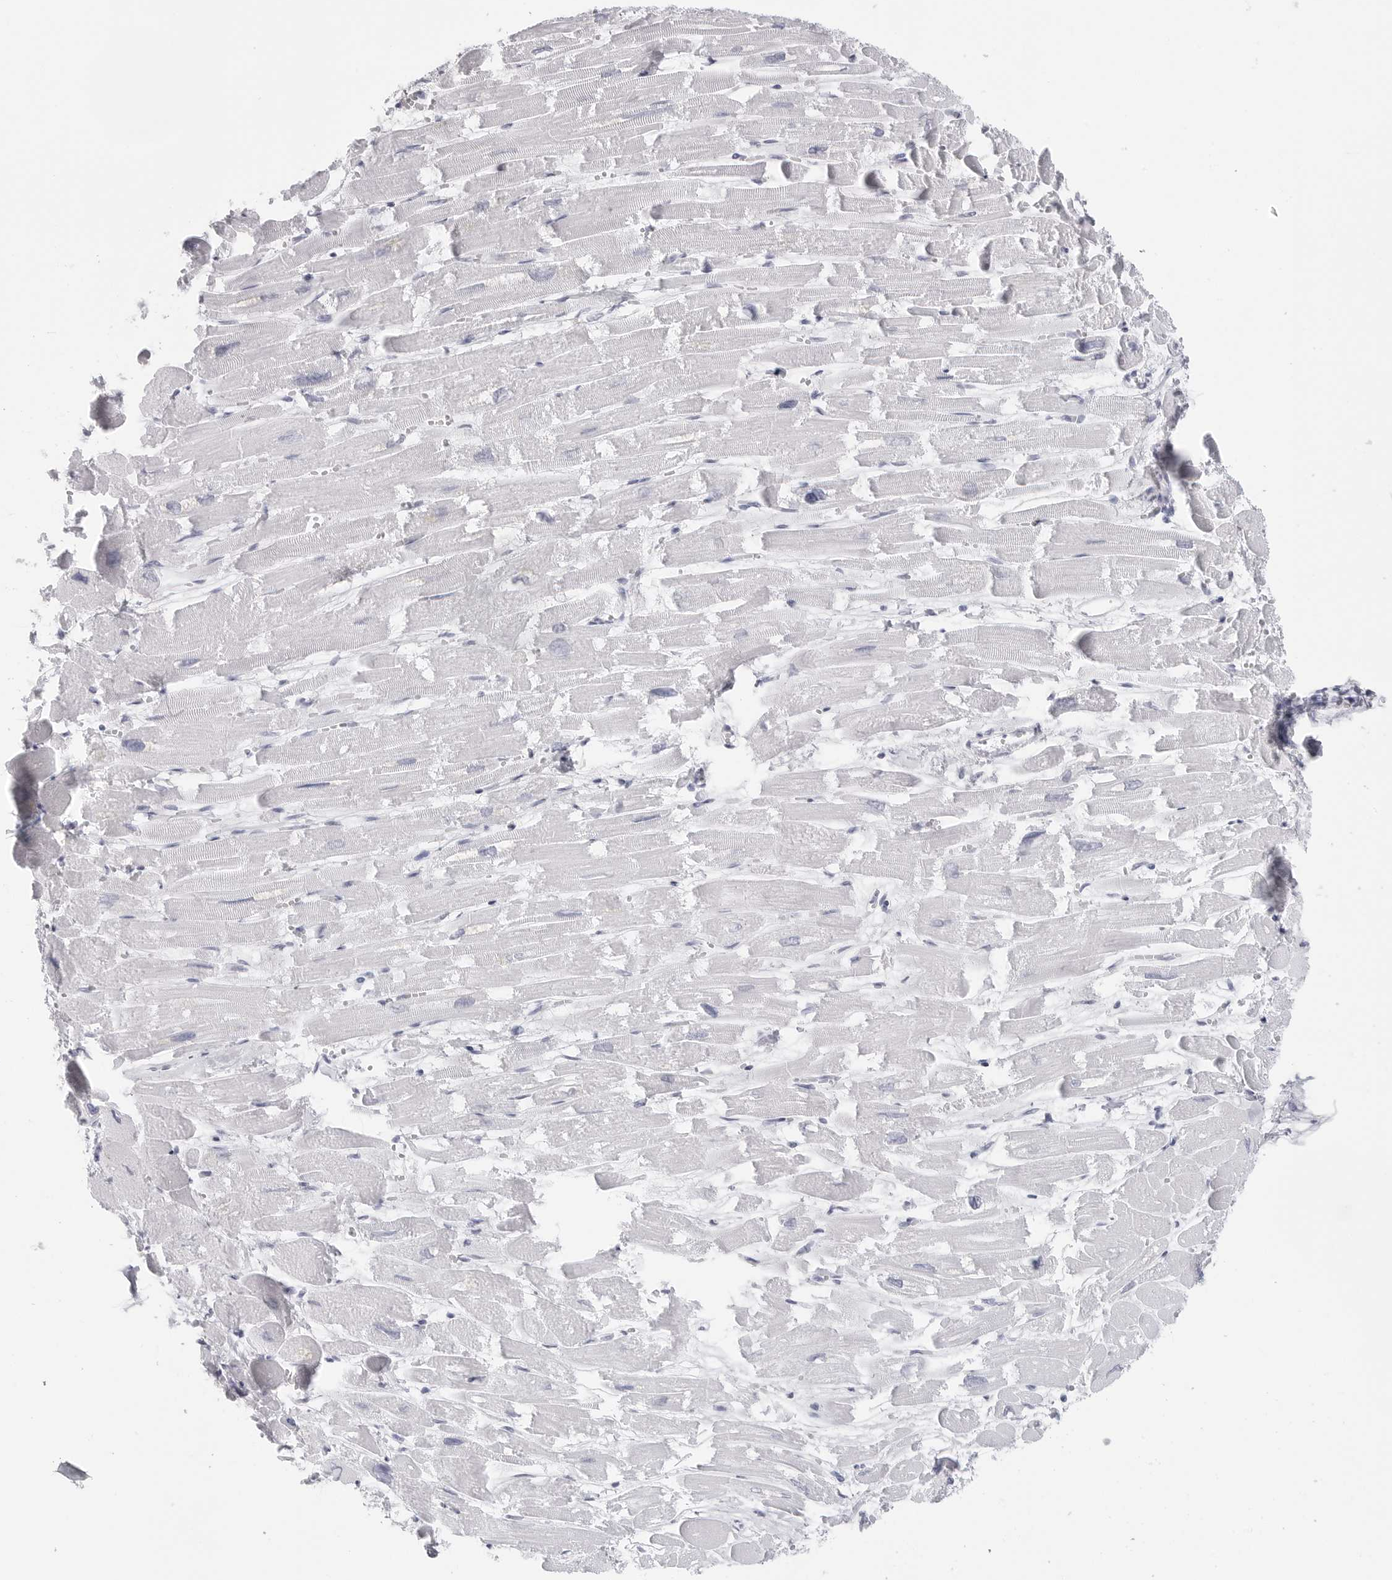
{"staining": {"intensity": "negative", "quantity": "none", "location": "none"}, "tissue": "heart muscle", "cell_type": "Cardiomyocytes", "image_type": "normal", "snomed": [{"axis": "morphology", "description": "Normal tissue, NOS"}, {"axis": "topography", "description": "Heart"}], "caption": "An image of human heart muscle is negative for staining in cardiomyocytes.", "gene": "CST2", "patient": {"sex": "male", "age": 54}}